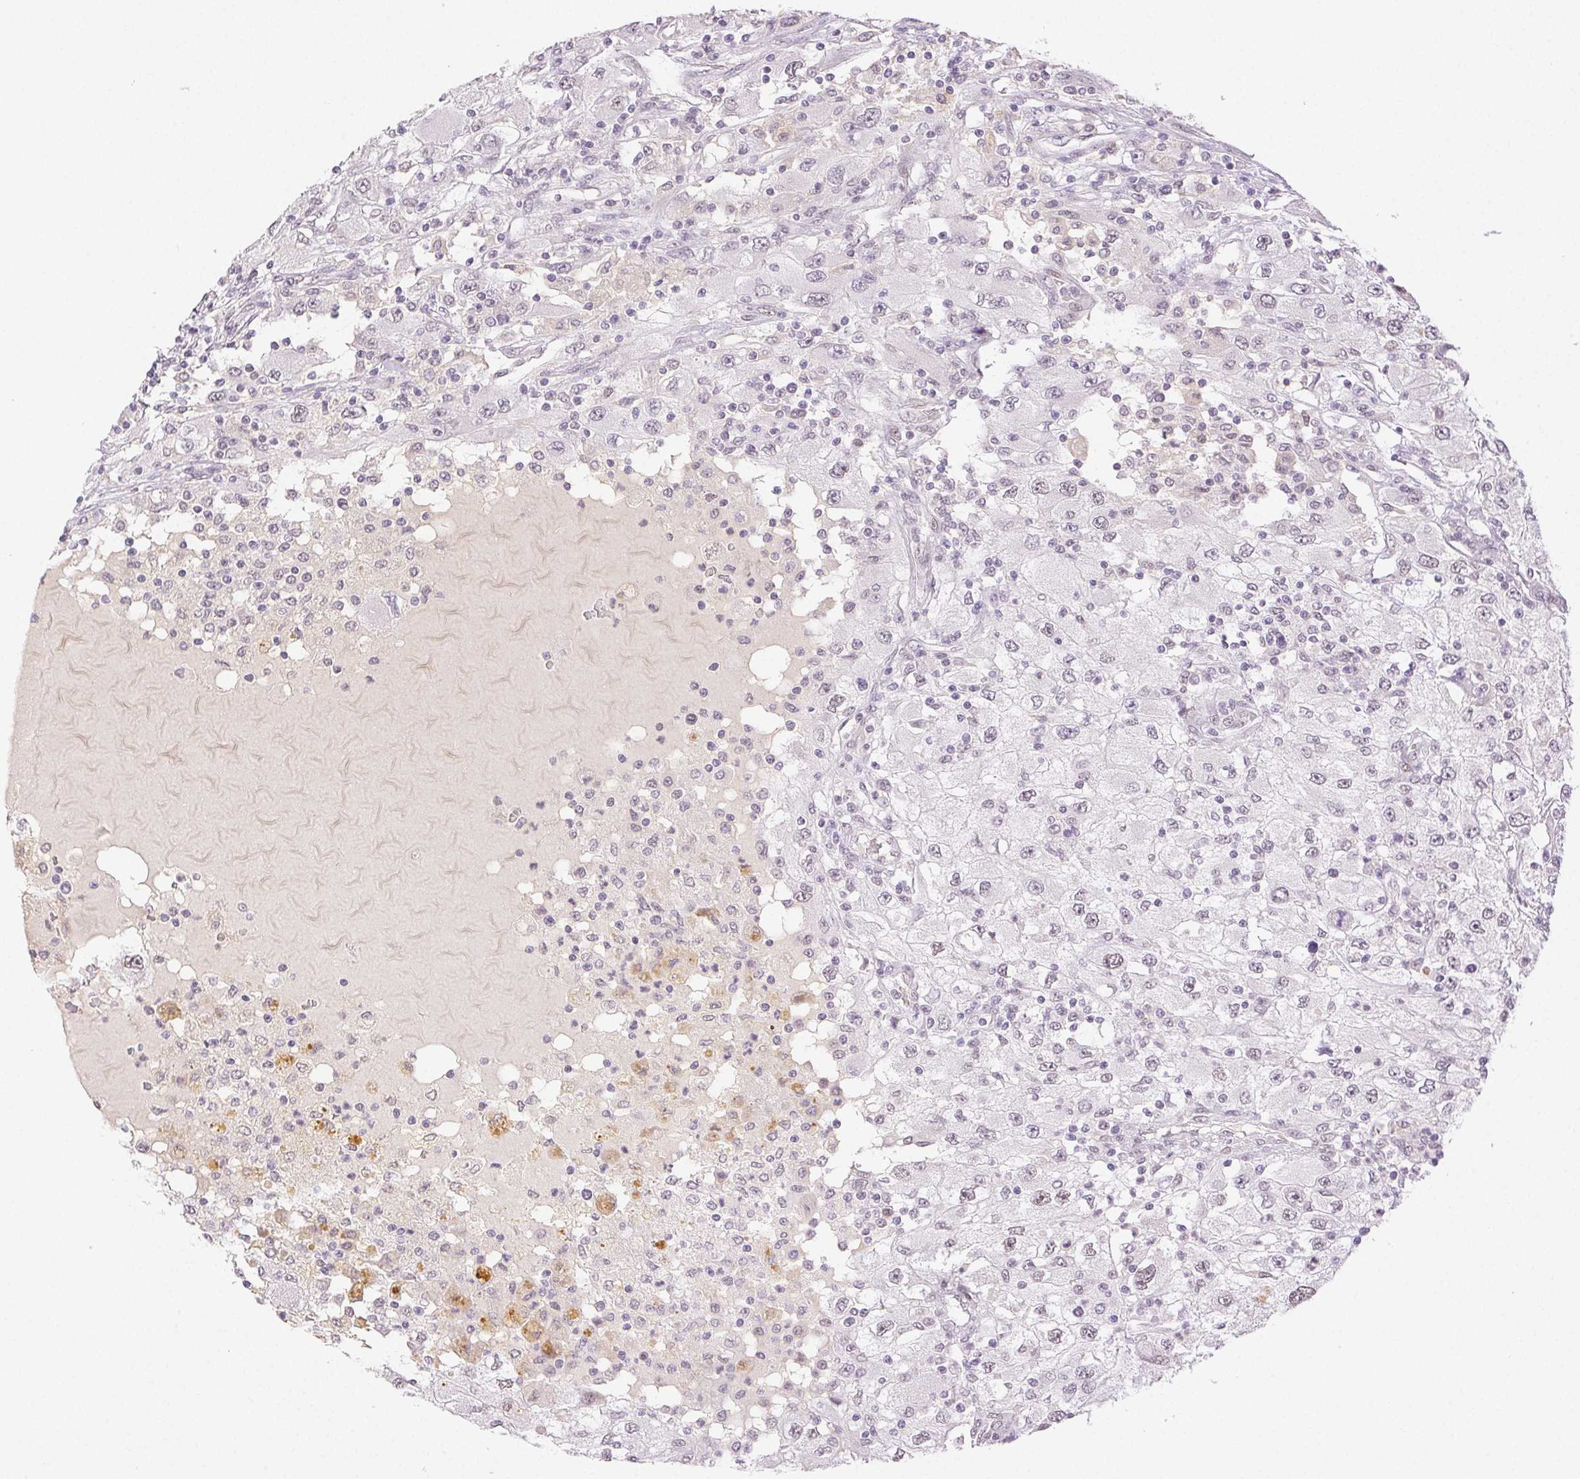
{"staining": {"intensity": "negative", "quantity": "none", "location": "none"}, "tissue": "renal cancer", "cell_type": "Tumor cells", "image_type": "cancer", "snomed": [{"axis": "morphology", "description": "Adenocarcinoma, NOS"}, {"axis": "topography", "description": "Kidney"}], "caption": "Immunohistochemistry image of renal cancer (adenocarcinoma) stained for a protein (brown), which displays no expression in tumor cells. (Immunohistochemistry, brightfield microscopy, high magnification).", "gene": "H2AZ2", "patient": {"sex": "female", "age": 67}}